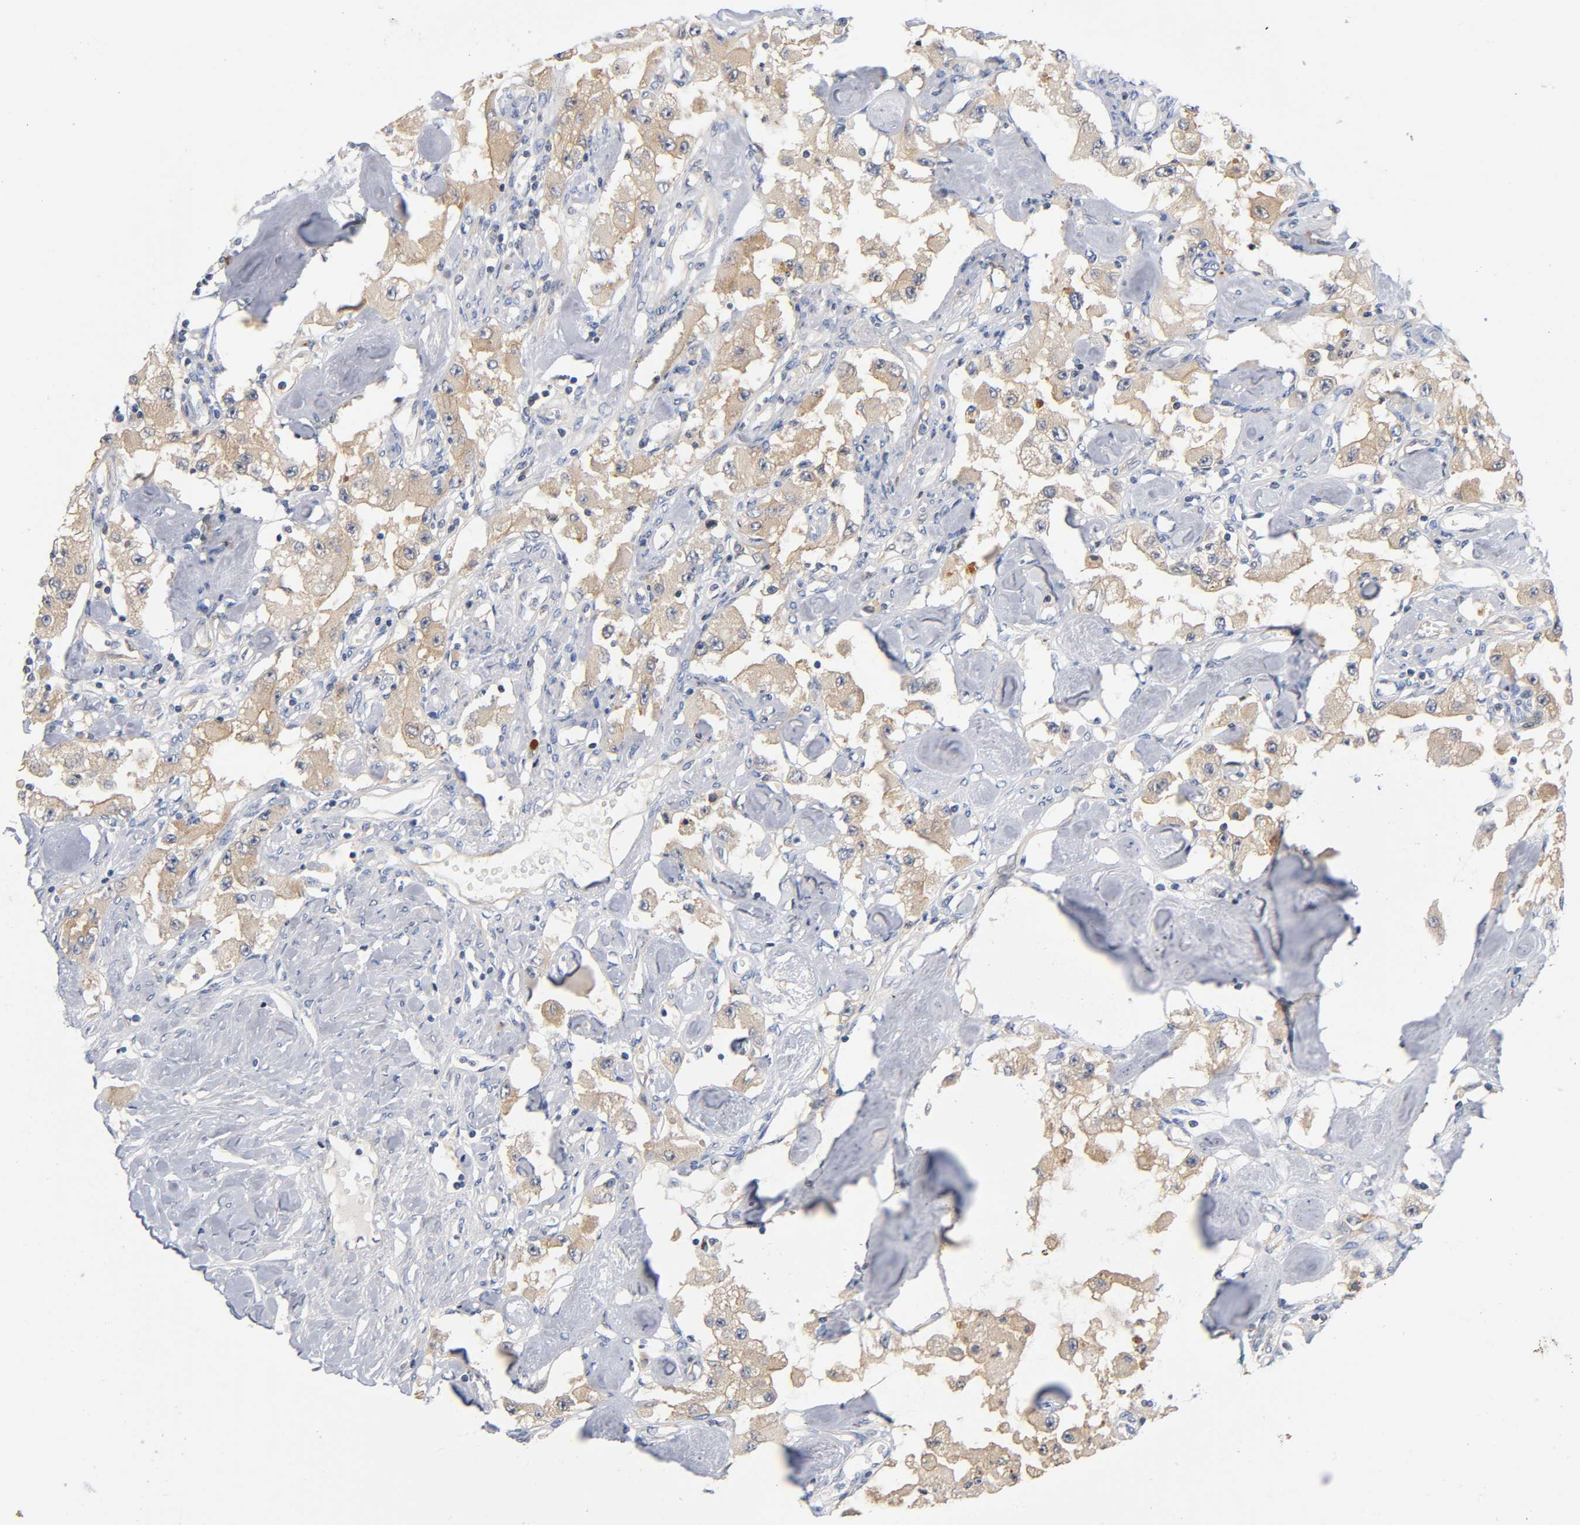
{"staining": {"intensity": "moderate", "quantity": ">75%", "location": "cytoplasmic/membranous"}, "tissue": "carcinoid", "cell_type": "Tumor cells", "image_type": "cancer", "snomed": [{"axis": "morphology", "description": "Carcinoid, malignant, NOS"}, {"axis": "topography", "description": "Pancreas"}], "caption": "This is a photomicrograph of immunohistochemistry (IHC) staining of malignant carcinoid, which shows moderate positivity in the cytoplasmic/membranous of tumor cells.", "gene": "PRKAB1", "patient": {"sex": "male", "age": 41}}